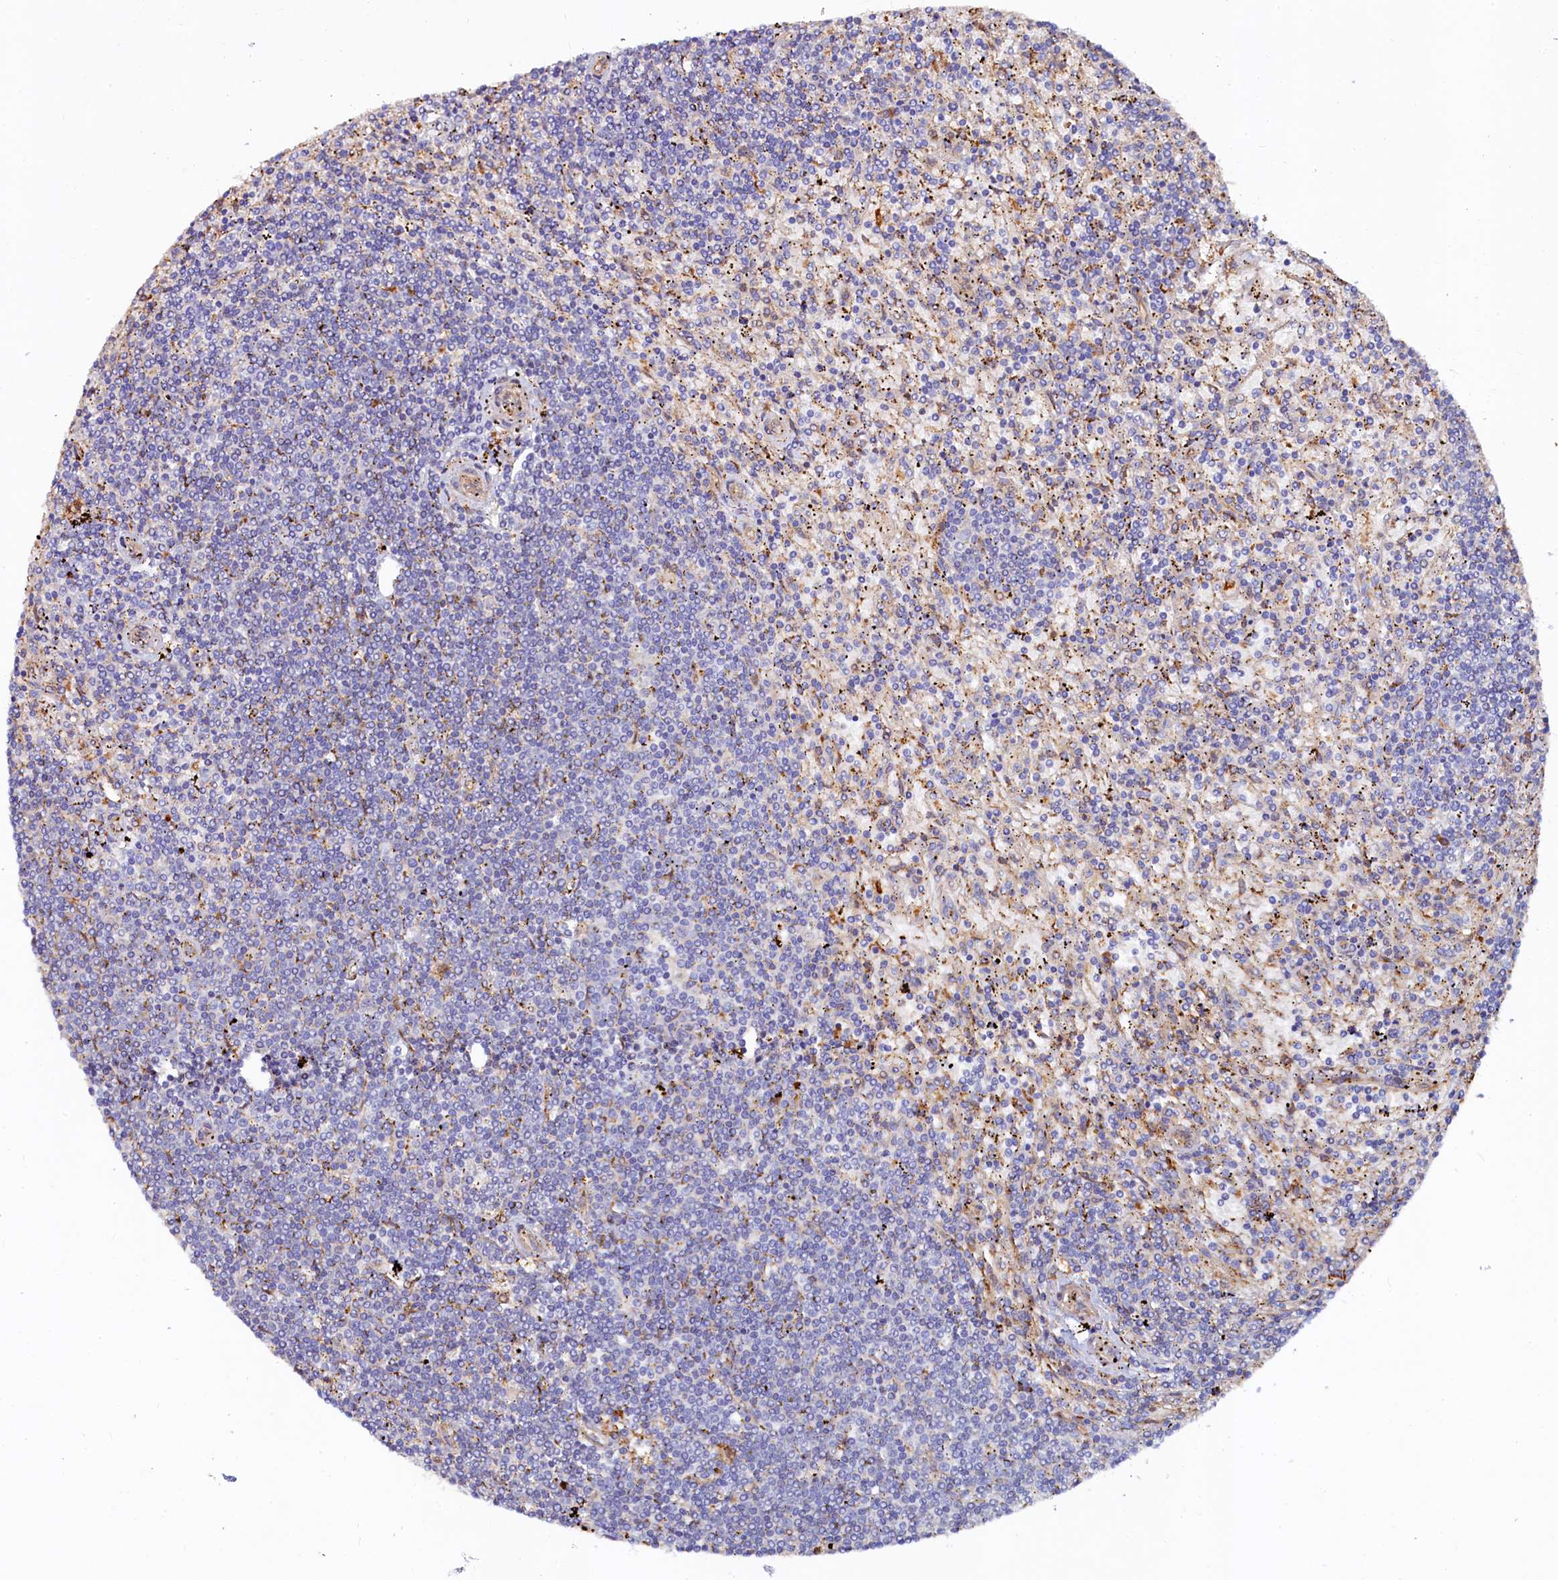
{"staining": {"intensity": "negative", "quantity": "none", "location": "none"}, "tissue": "lymphoma", "cell_type": "Tumor cells", "image_type": "cancer", "snomed": [{"axis": "morphology", "description": "Malignant lymphoma, non-Hodgkin's type, Low grade"}, {"axis": "topography", "description": "Spleen"}], "caption": "IHC image of neoplastic tissue: low-grade malignant lymphoma, non-Hodgkin's type stained with DAB exhibits no significant protein expression in tumor cells.", "gene": "ASTE1", "patient": {"sex": "male", "age": 76}}